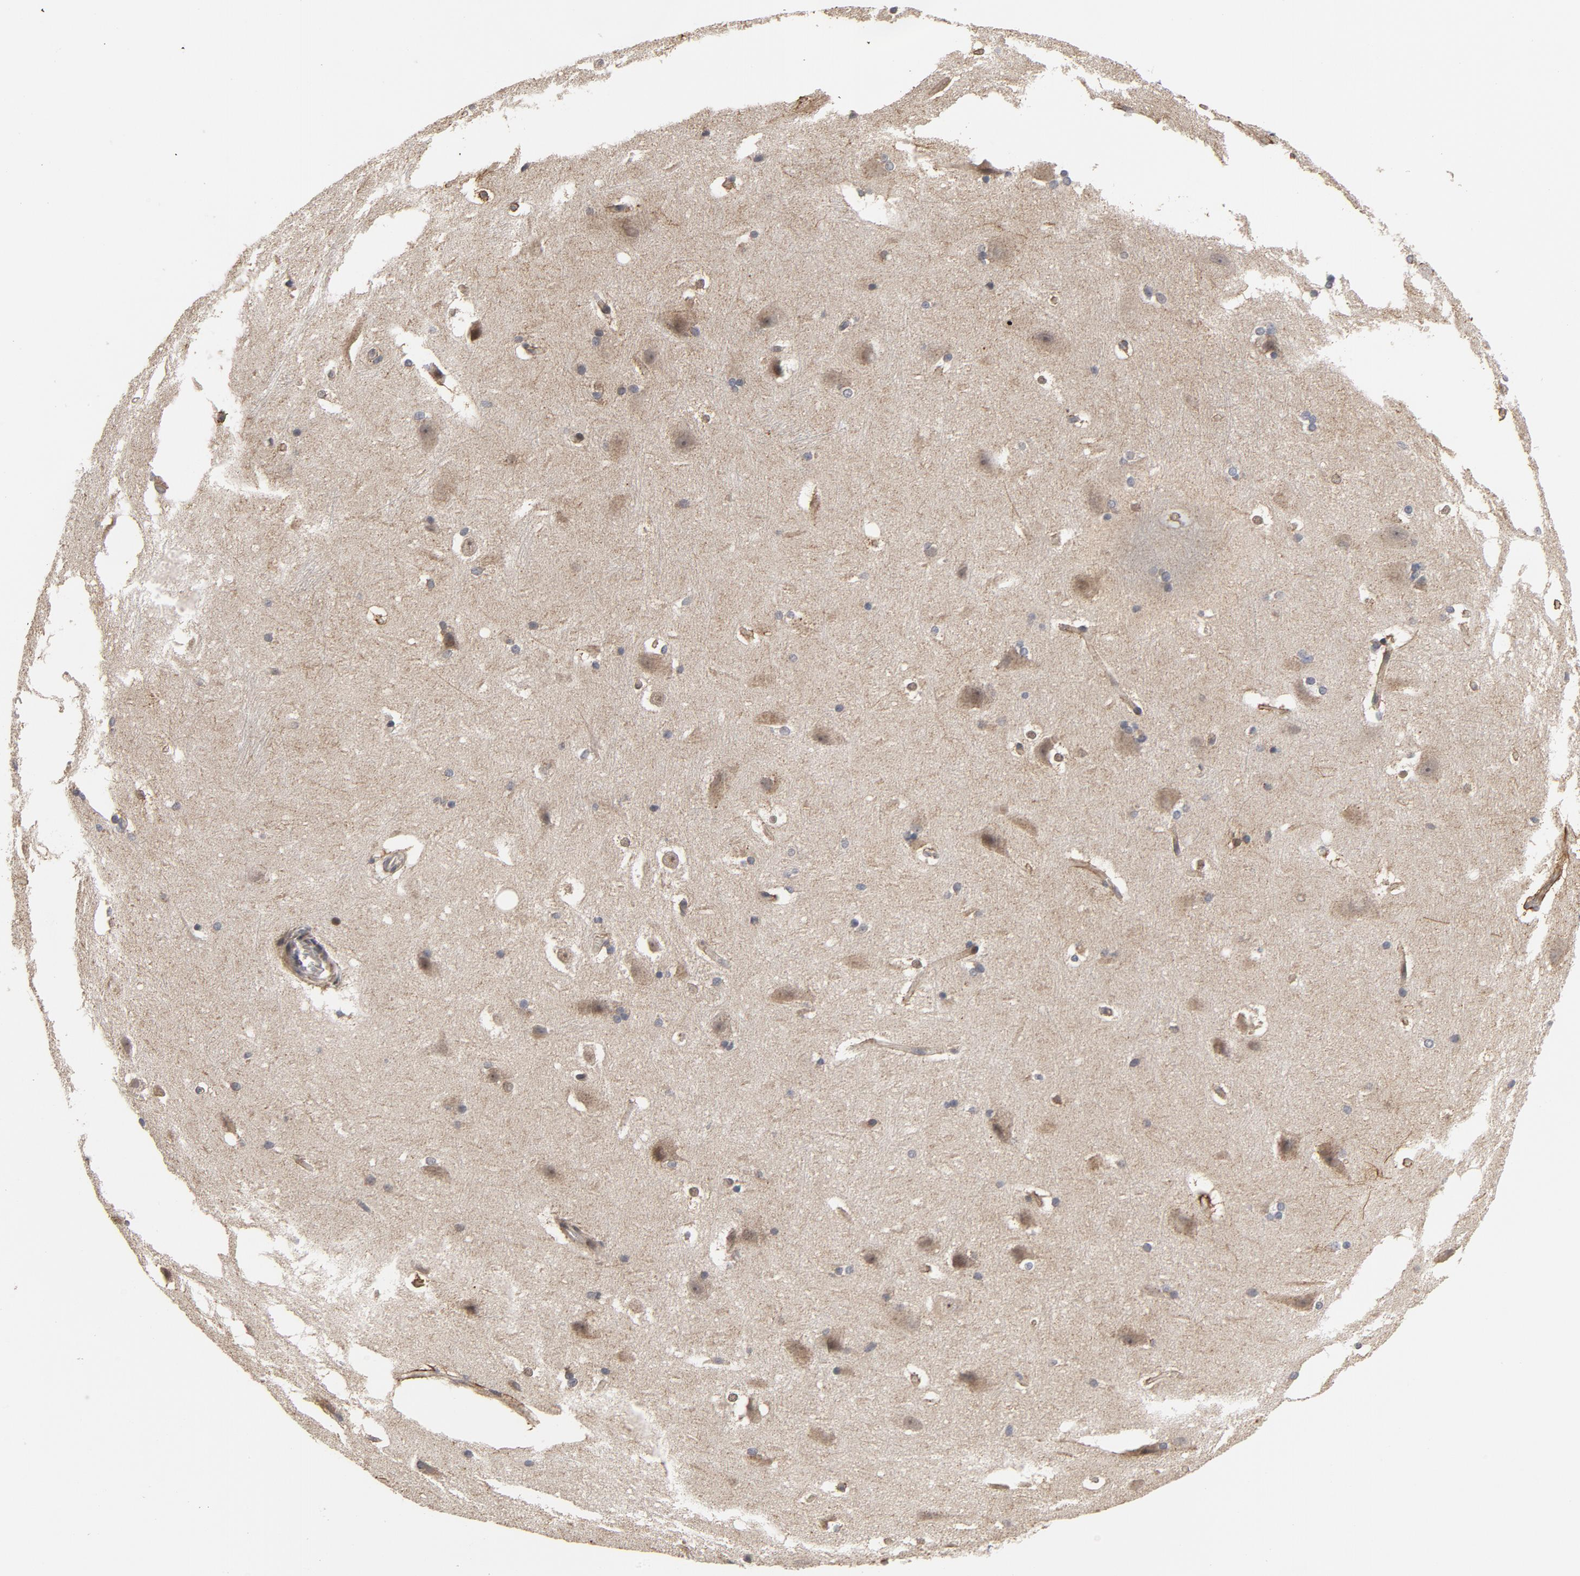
{"staining": {"intensity": "moderate", "quantity": "25%-75%", "location": "cytoplasmic/membranous"}, "tissue": "hippocampus", "cell_type": "Glial cells", "image_type": "normal", "snomed": [{"axis": "morphology", "description": "Normal tissue, NOS"}, {"axis": "topography", "description": "Hippocampus"}], "caption": "Immunohistochemical staining of unremarkable human hippocampus exhibits medium levels of moderate cytoplasmic/membranous positivity in approximately 25%-75% of glial cells.", "gene": "PPP1R1B", "patient": {"sex": "female", "age": 19}}